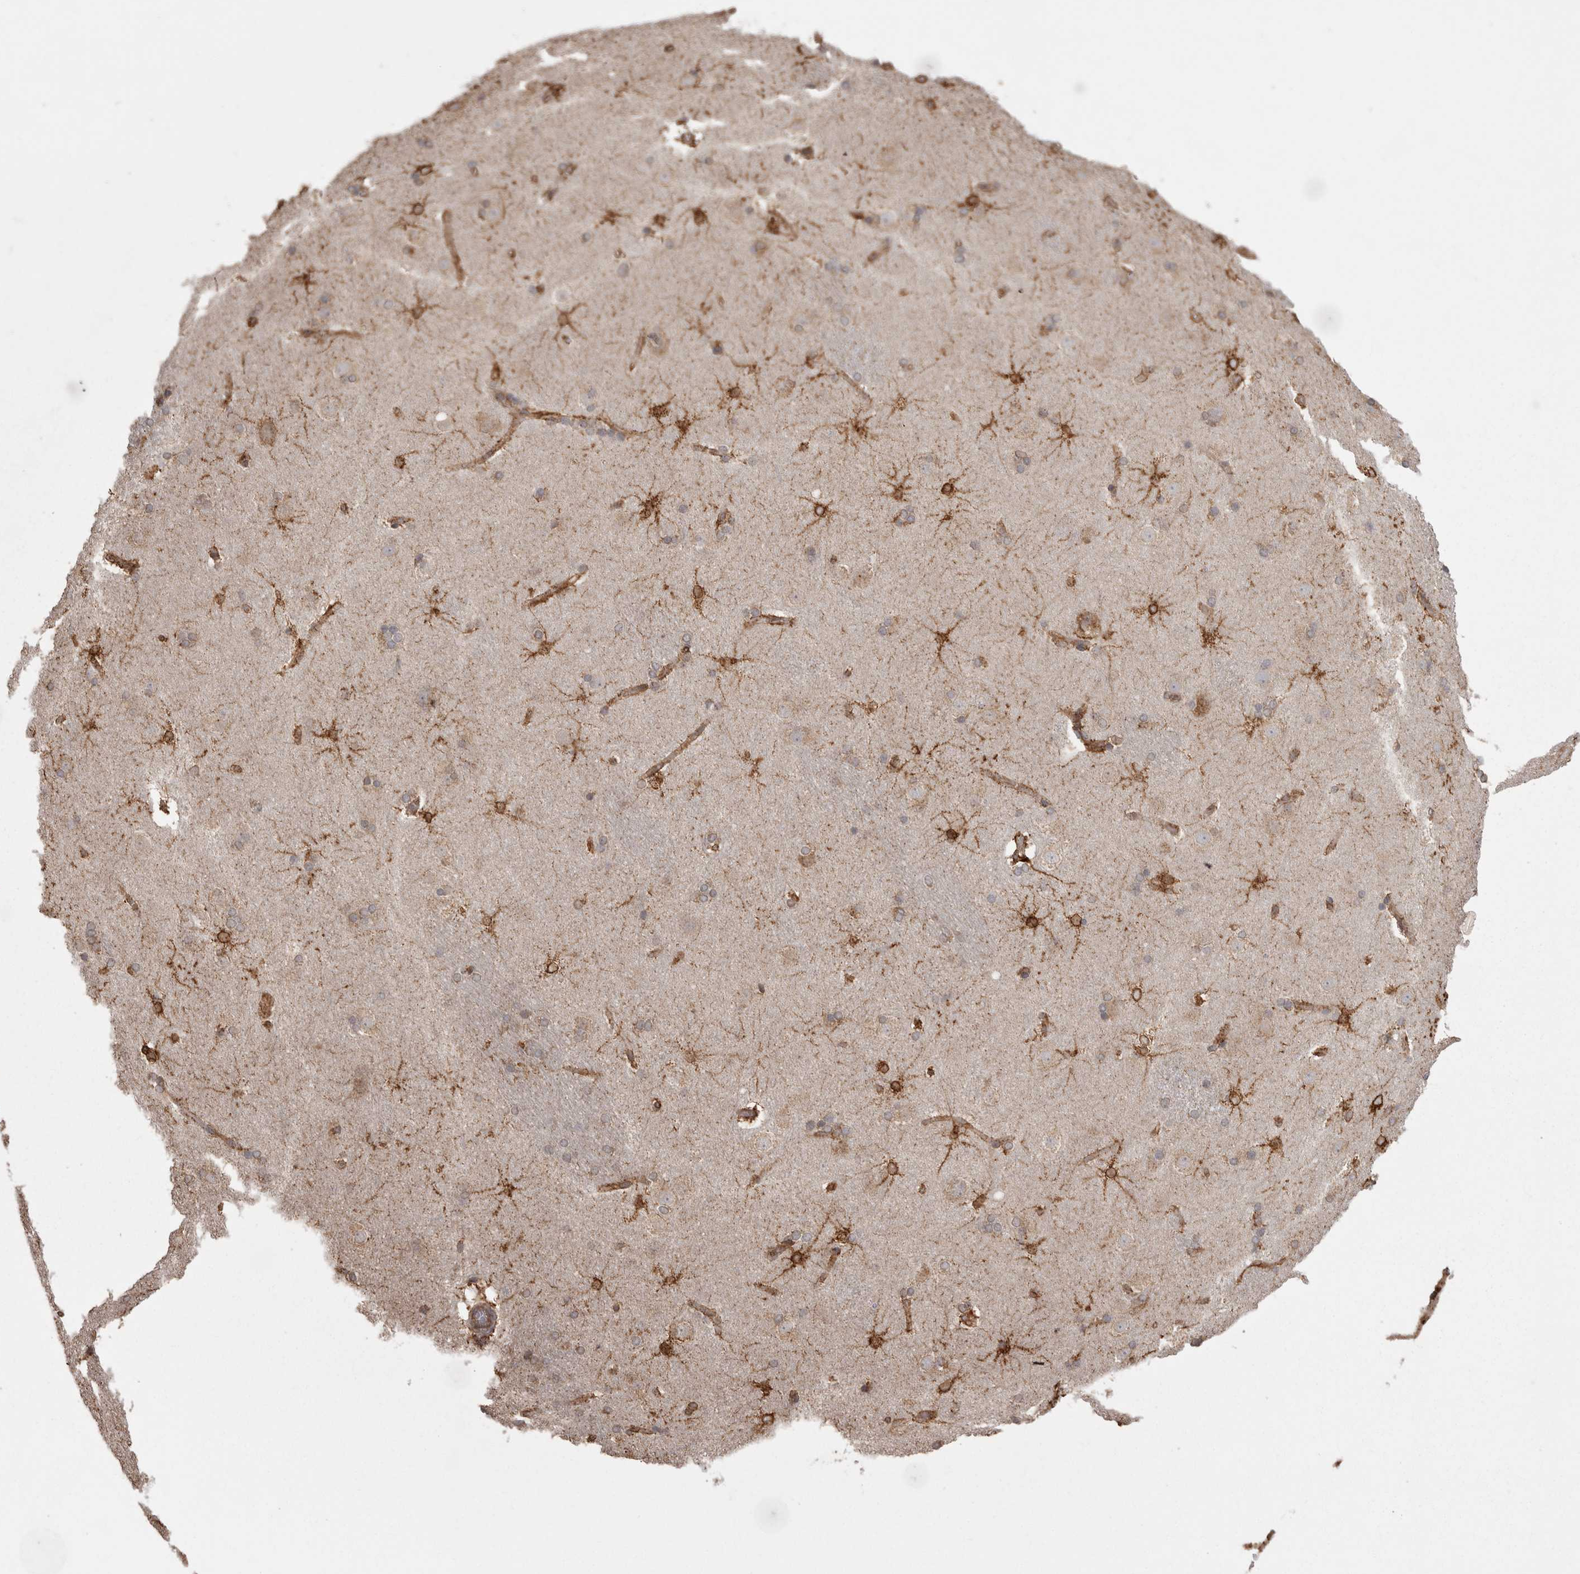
{"staining": {"intensity": "strong", "quantity": ">75%", "location": "cytoplasmic/membranous"}, "tissue": "caudate", "cell_type": "Glial cells", "image_type": "normal", "snomed": [{"axis": "morphology", "description": "Normal tissue, NOS"}, {"axis": "topography", "description": "Lateral ventricle wall"}], "caption": "Protein expression analysis of unremarkable caudate reveals strong cytoplasmic/membranous positivity in about >75% of glial cells.", "gene": "PON2", "patient": {"sex": "female", "age": 19}}